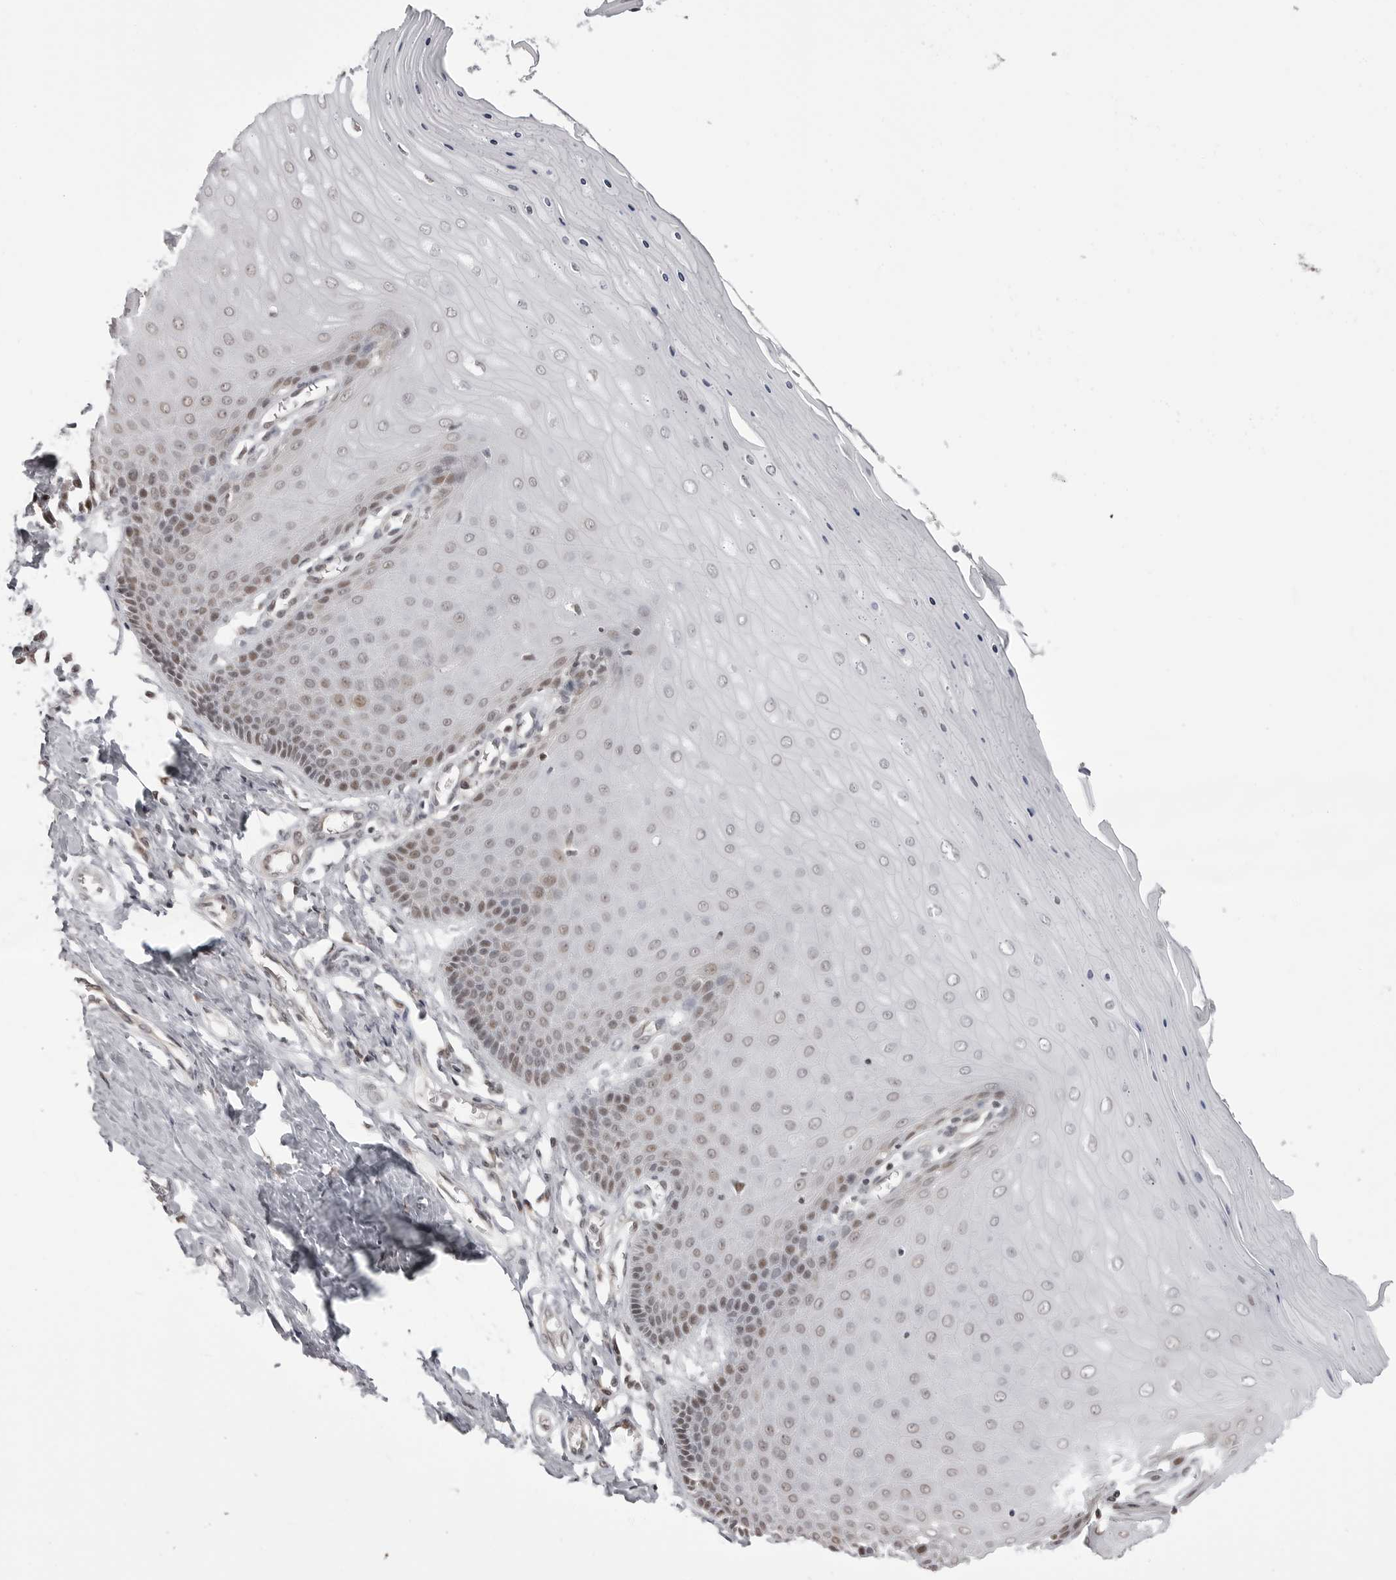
{"staining": {"intensity": "moderate", "quantity": ">75%", "location": "nuclear"}, "tissue": "cervix", "cell_type": "Glandular cells", "image_type": "normal", "snomed": [{"axis": "morphology", "description": "Normal tissue, NOS"}, {"axis": "topography", "description": "Cervix"}], "caption": "Immunohistochemistry micrograph of normal cervix stained for a protein (brown), which displays medium levels of moderate nuclear staining in approximately >75% of glandular cells.", "gene": "PHF3", "patient": {"sex": "female", "age": 55}}